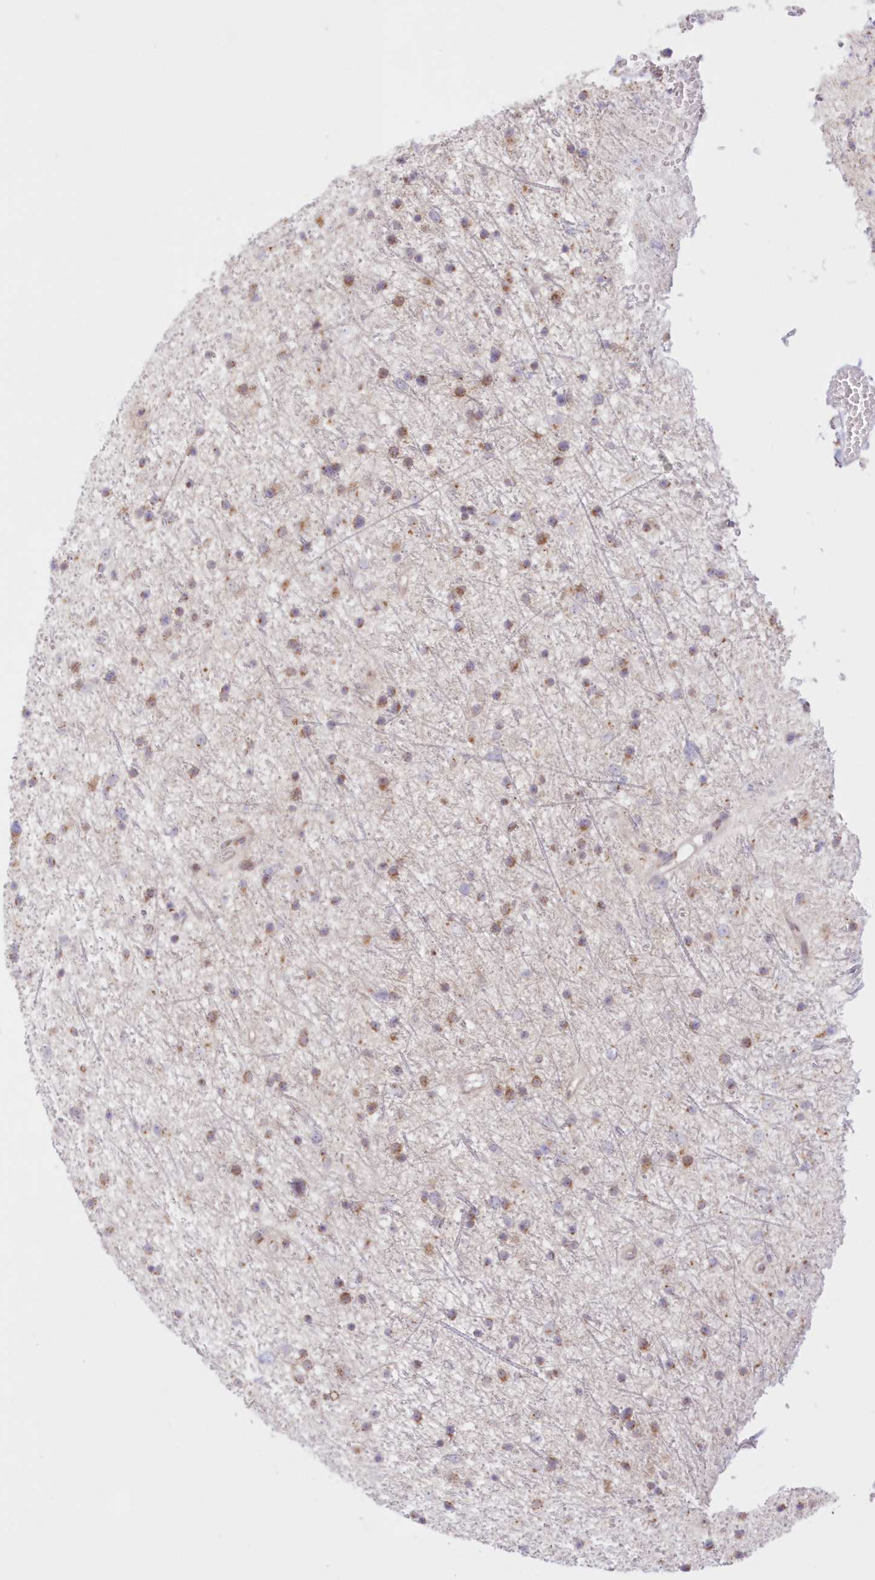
{"staining": {"intensity": "moderate", "quantity": "25%-75%", "location": "cytoplasmic/membranous"}, "tissue": "glioma", "cell_type": "Tumor cells", "image_type": "cancer", "snomed": [{"axis": "morphology", "description": "Glioma, malignant, Low grade"}, {"axis": "topography", "description": "Cerebral cortex"}], "caption": "A histopathology image showing moderate cytoplasmic/membranous staining in approximately 25%-75% of tumor cells in low-grade glioma (malignant), as visualized by brown immunohistochemical staining.", "gene": "RNPEP", "patient": {"sex": "female", "age": 39}}